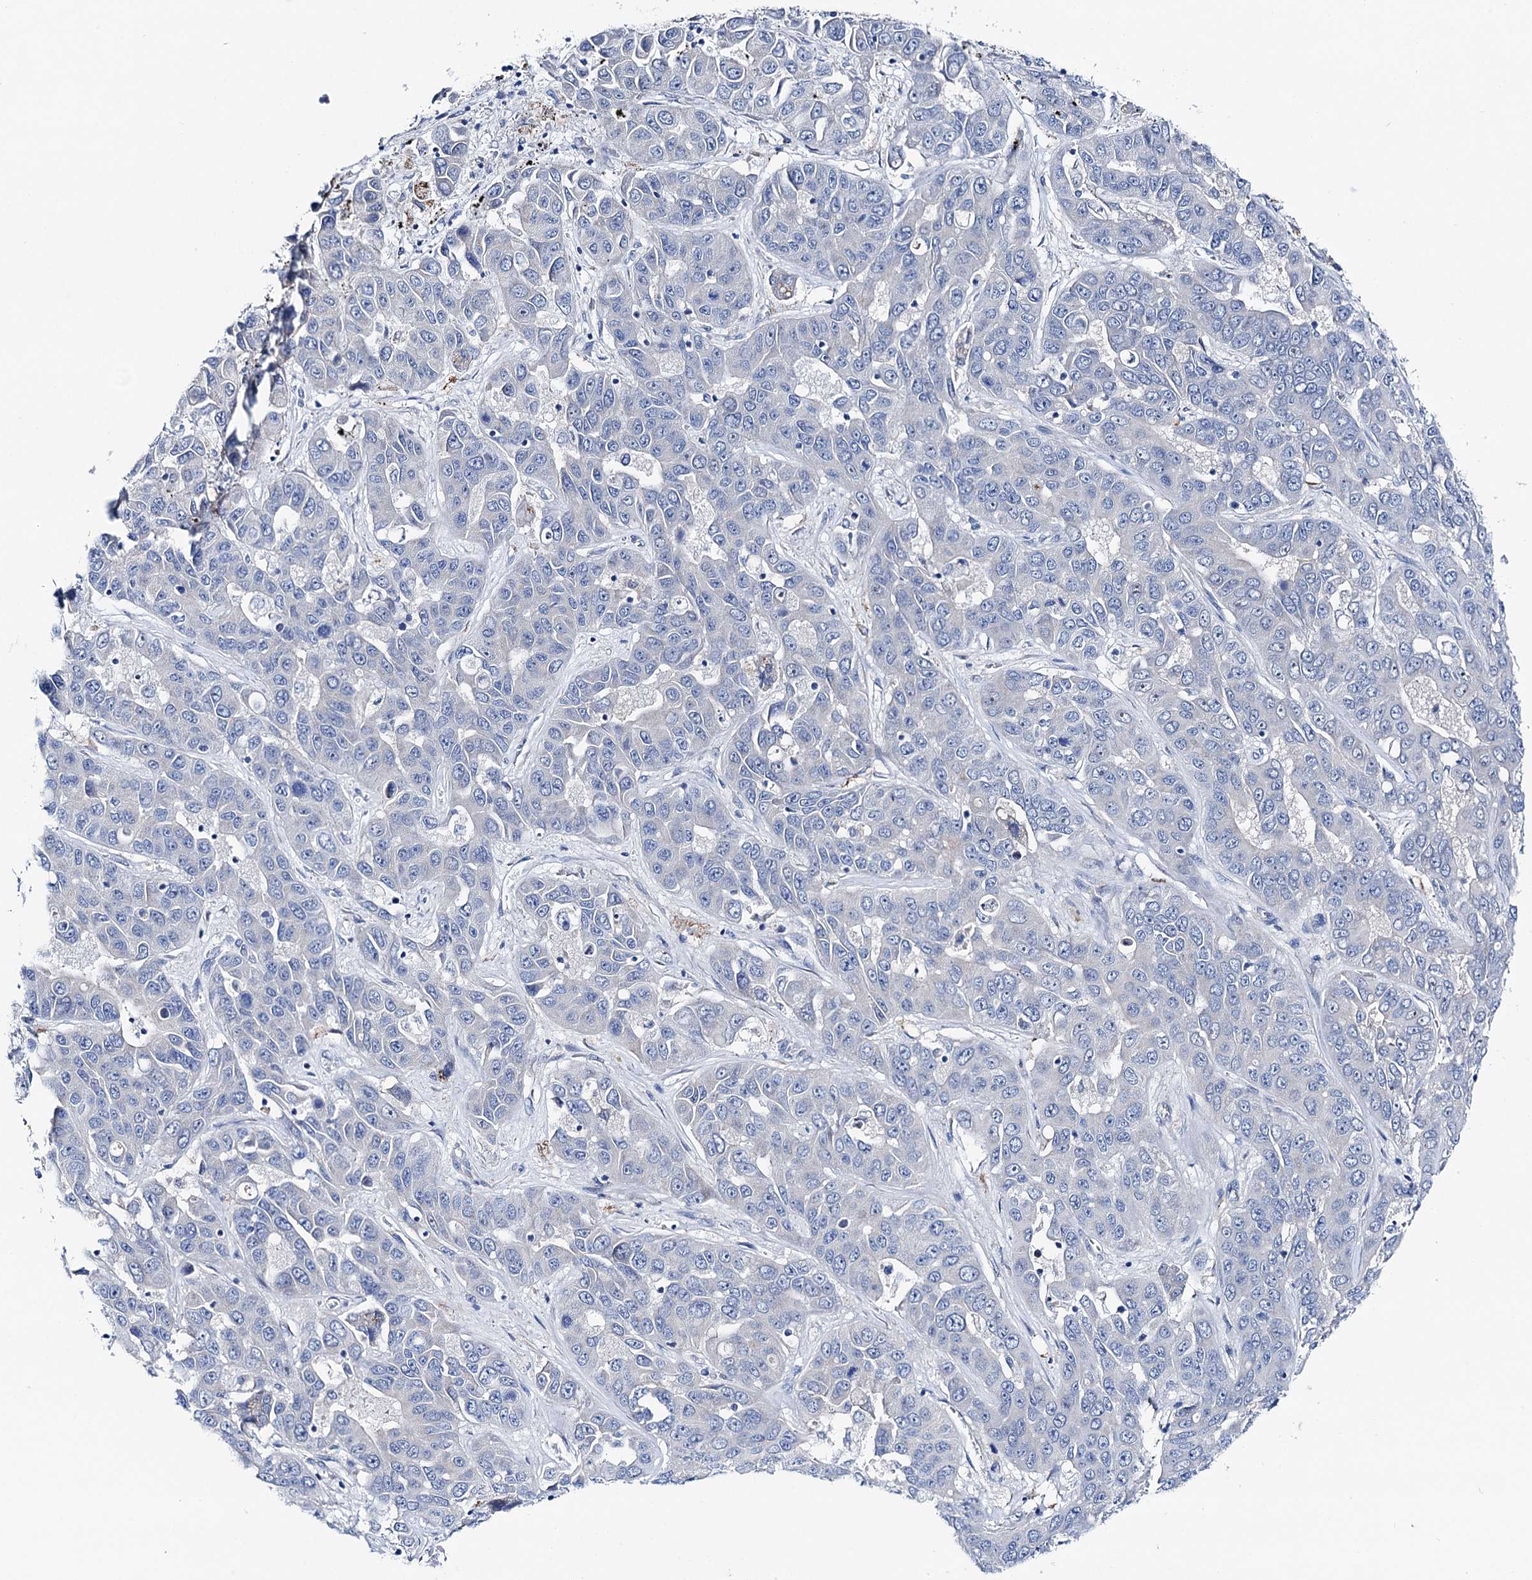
{"staining": {"intensity": "negative", "quantity": "none", "location": "none"}, "tissue": "liver cancer", "cell_type": "Tumor cells", "image_type": "cancer", "snomed": [{"axis": "morphology", "description": "Cholangiocarcinoma"}, {"axis": "topography", "description": "Liver"}], "caption": "This histopathology image is of liver cancer stained with immunohistochemistry to label a protein in brown with the nuclei are counter-stained blue. There is no expression in tumor cells. The staining is performed using DAB brown chromogen with nuclei counter-stained in using hematoxylin.", "gene": "SHROOM1", "patient": {"sex": "female", "age": 52}}